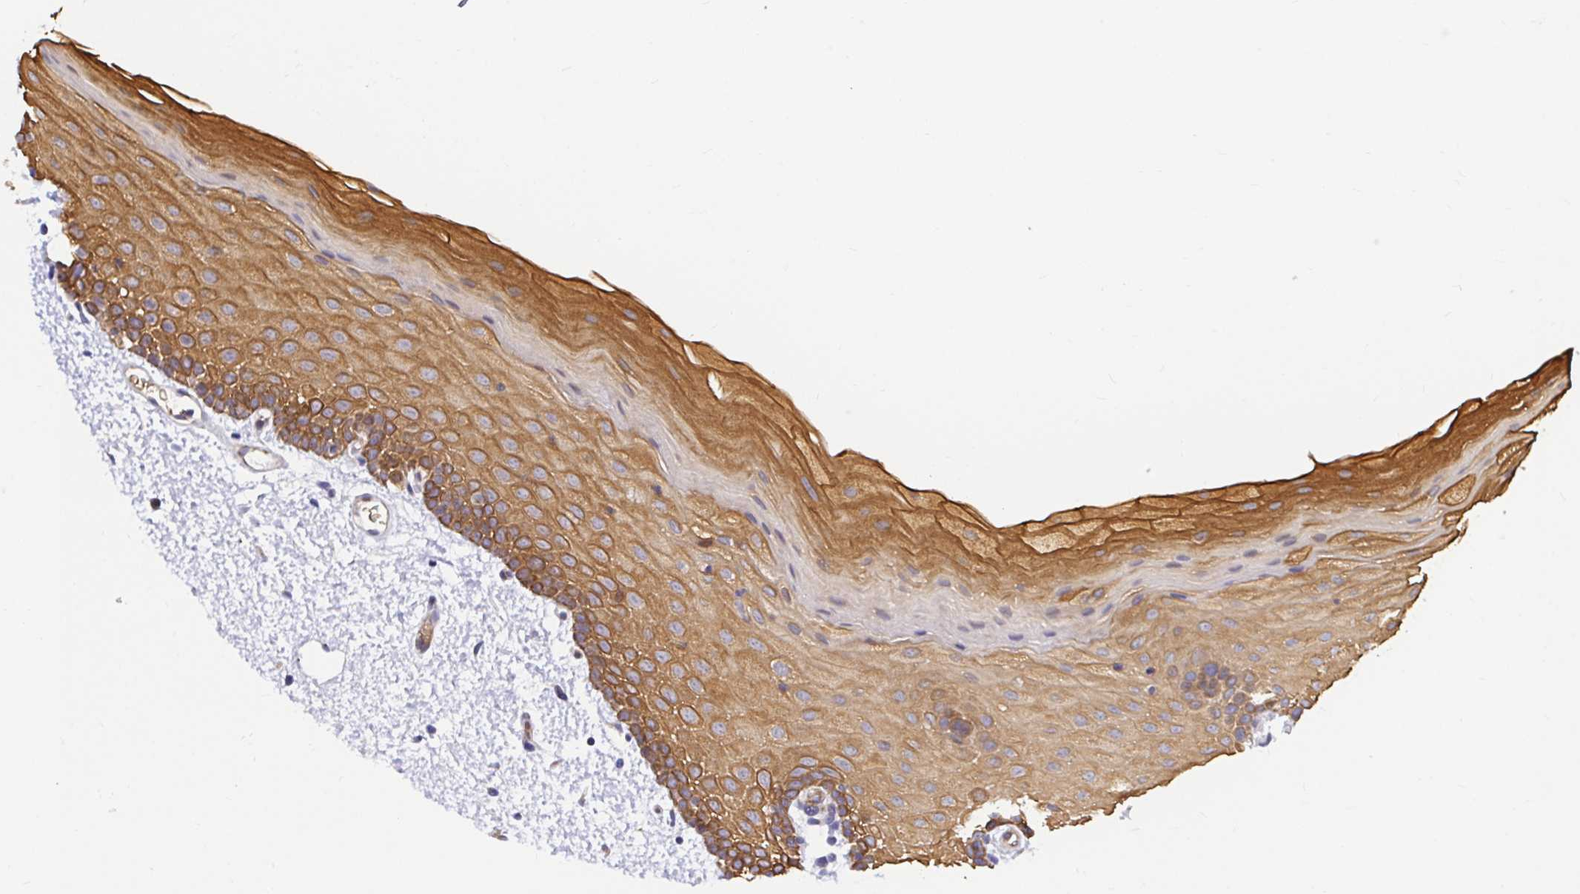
{"staining": {"intensity": "moderate", "quantity": ">75%", "location": "cytoplasmic/membranous"}, "tissue": "oral mucosa", "cell_type": "Squamous epithelial cells", "image_type": "normal", "snomed": [{"axis": "morphology", "description": "Normal tissue, NOS"}, {"axis": "topography", "description": "Oral tissue"}], "caption": "Immunohistochemical staining of unremarkable human oral mucosa shows >75% levels of moderate cytoplasmic/membranous protein expression in about >75% of squamous epithelial cells. (brown staining indicates protein expression, while blue staining denotes nuclei).", "gene": "TRIM55", "patient": {"sex": "female", "age": 82}}